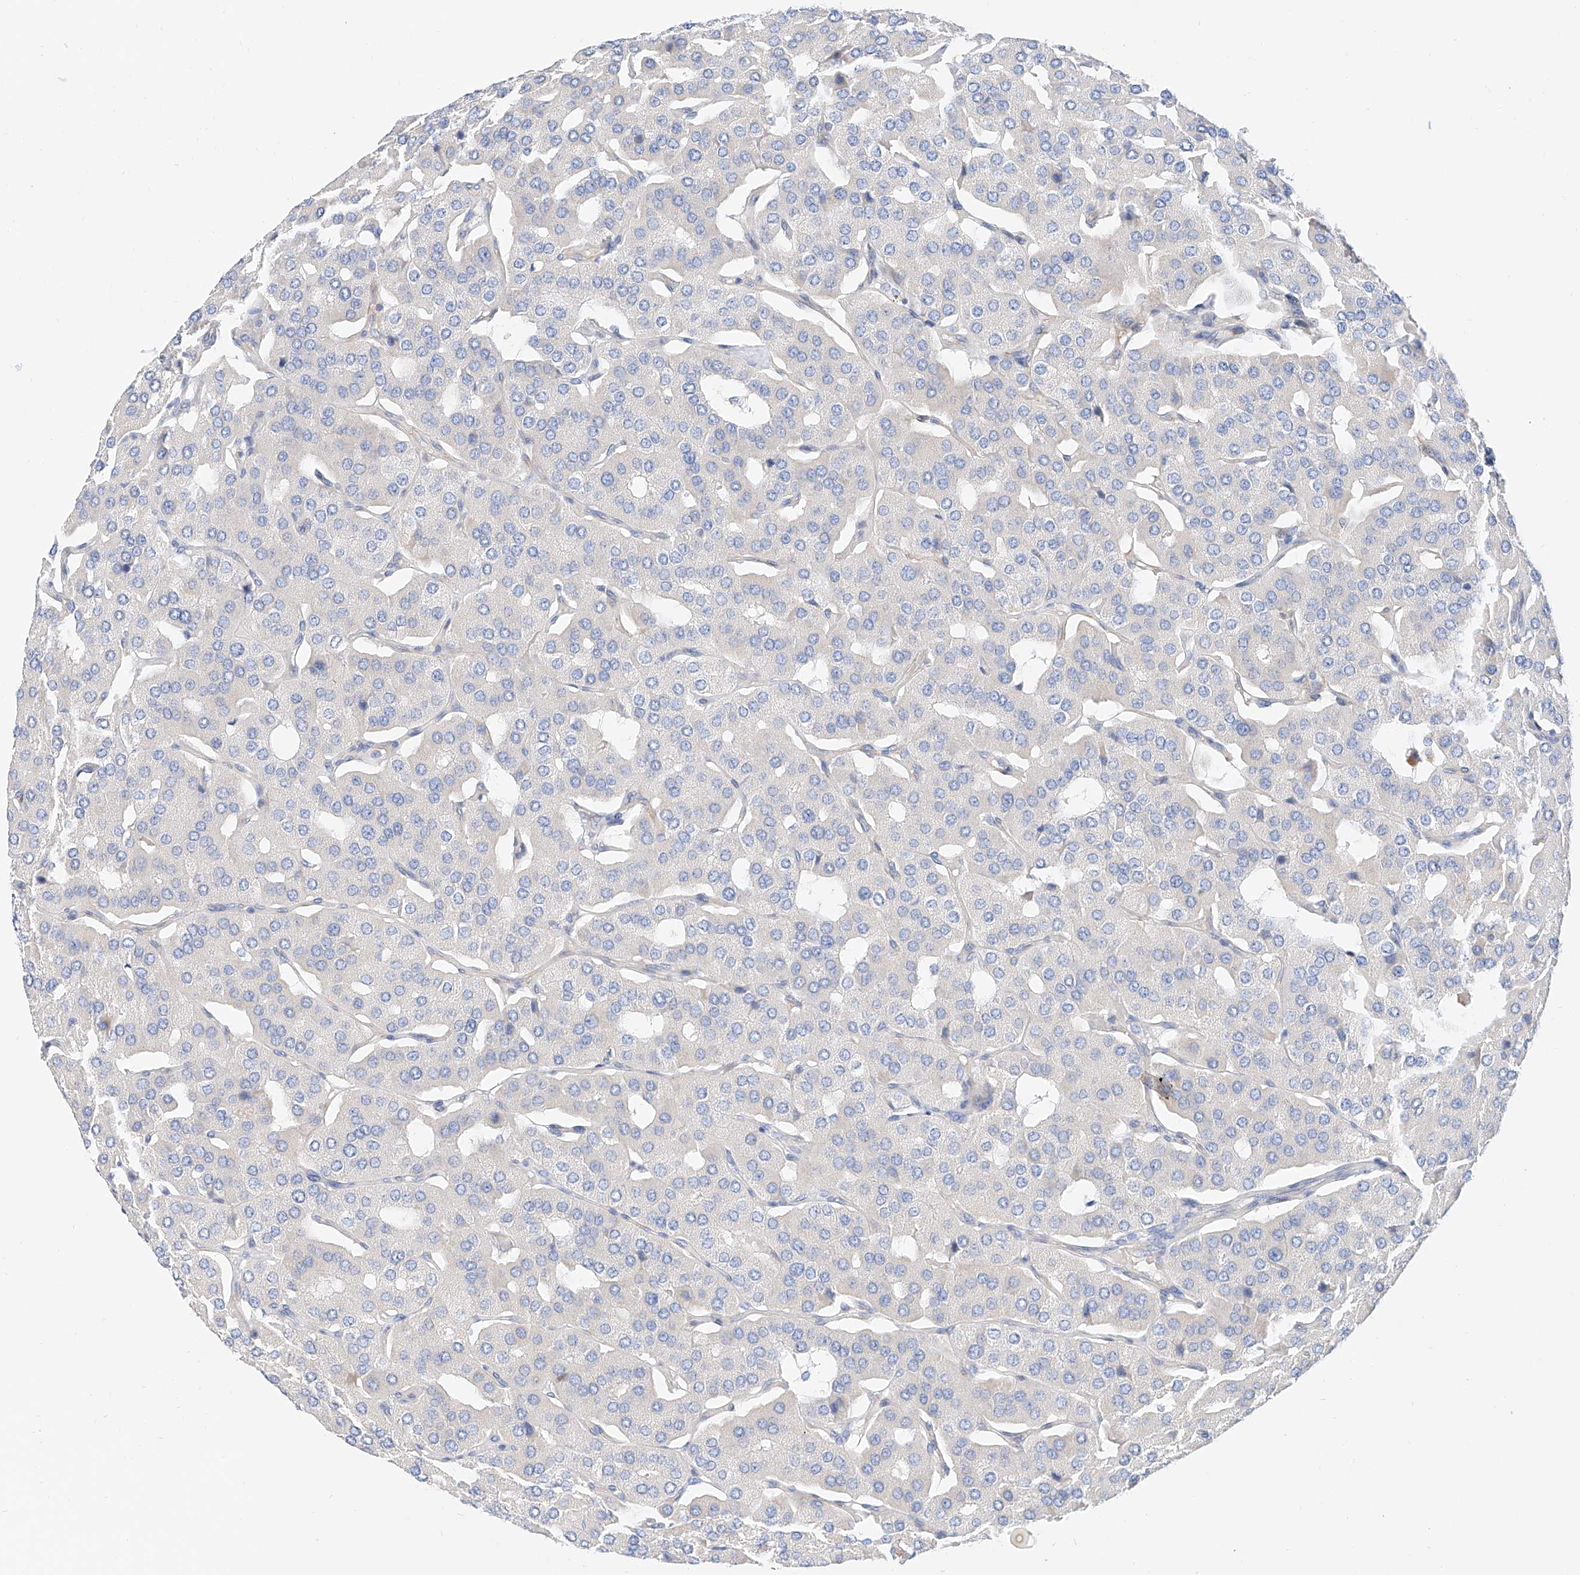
{"staining": {"intensity": "negative", "quantity": "none", "location": "none"}, "tissue": "parathyroid gland", "cell_type": "Glandular cells", "image_type": "normal", "snomed": [{"axis": "morphology", "description": "Normal tissue, NOS"}, {"axis": "morphology", "description": "Adenoma, NOS"}, {"axis": "topography", "description": "Parathyroid gland"}], "caption": "This is an immunohistochemistry image of normal human parathyroid gland. There is no expression in glandular cells.", "gene": "SBSPON", "patient": {"sex": "female", "age": 86}}